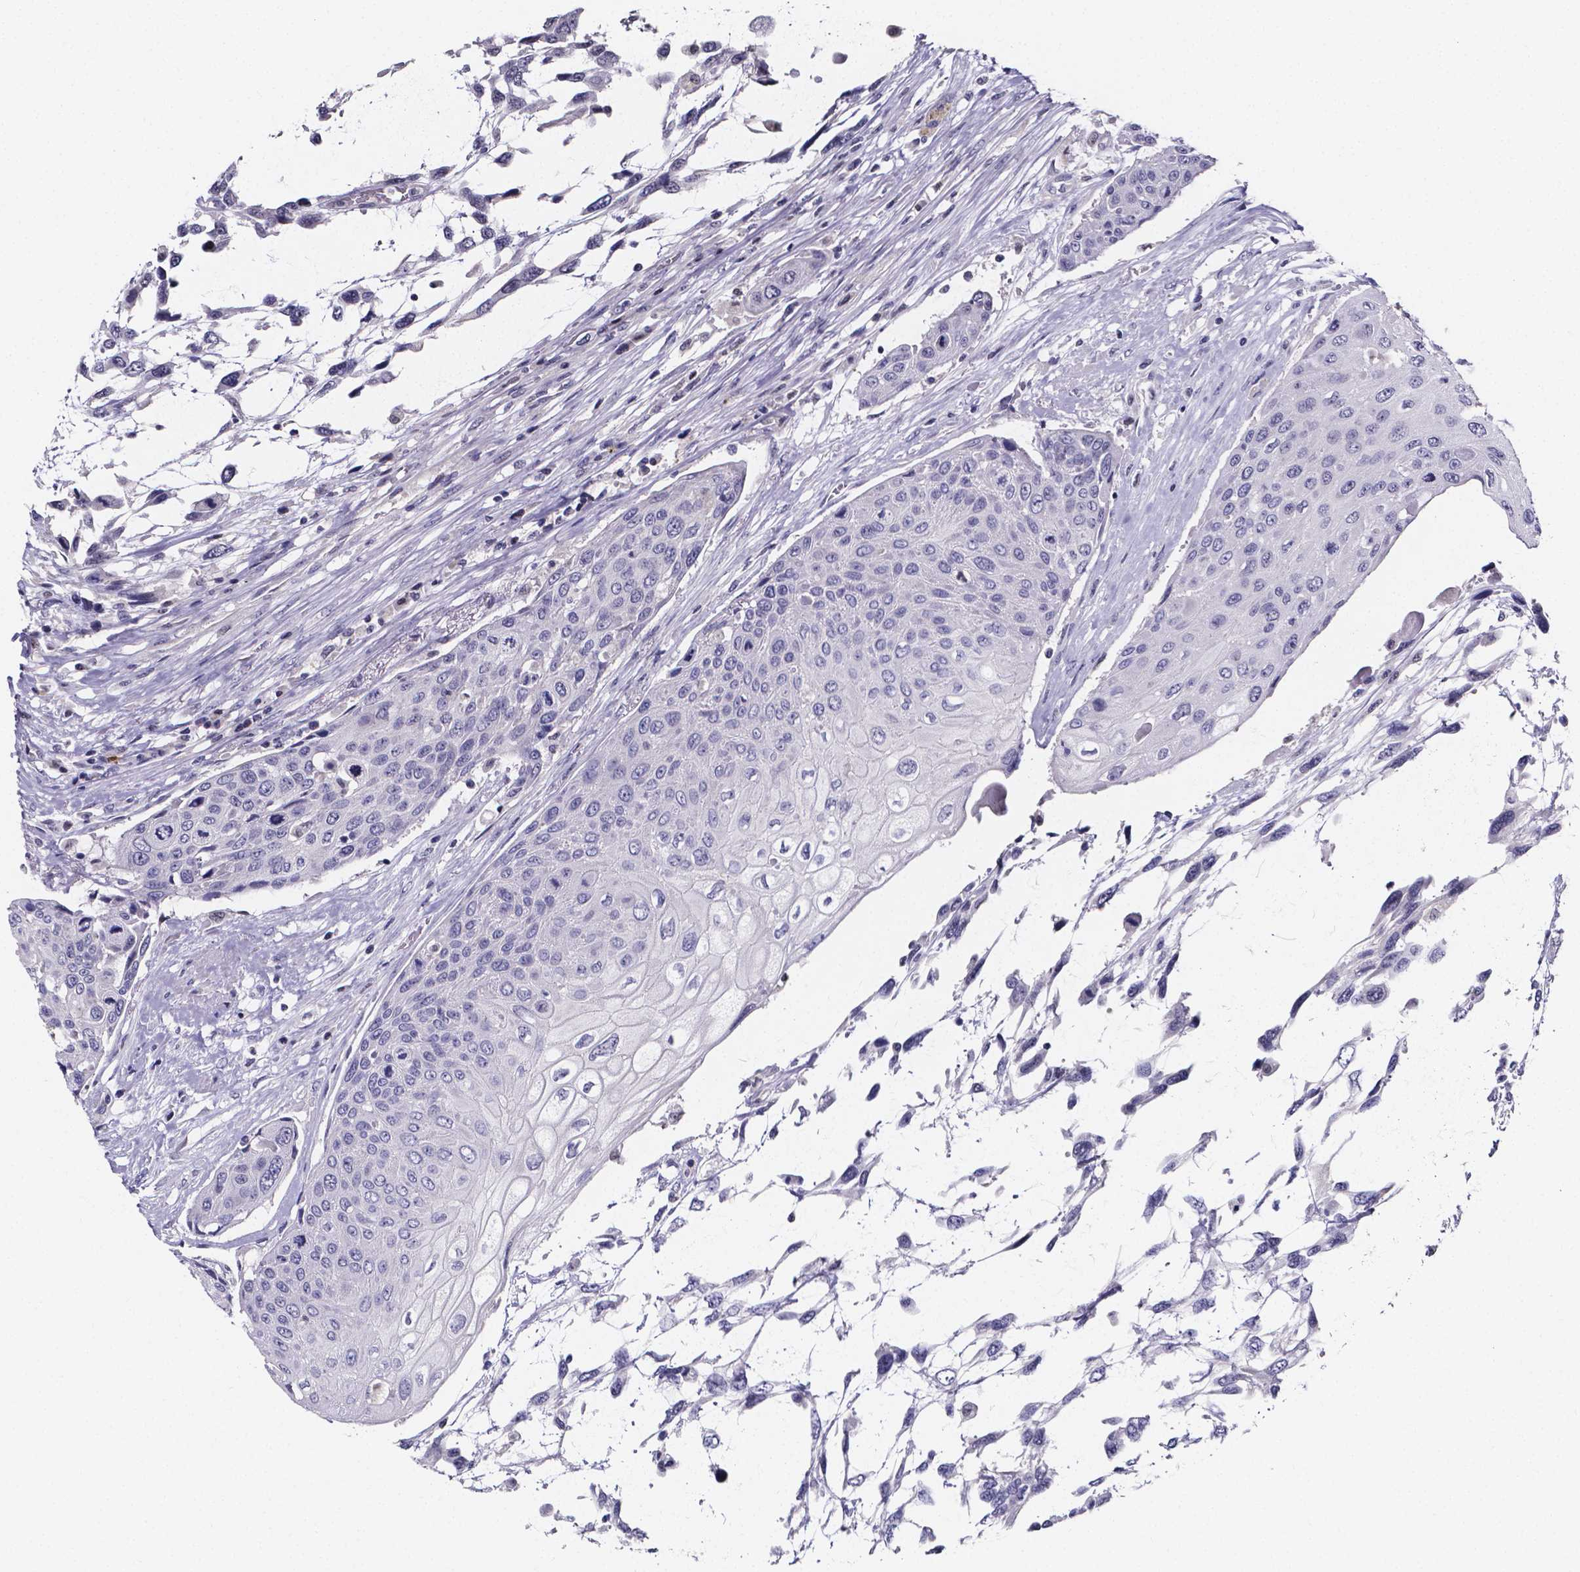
{"staining": {"intensity": "negative", "quantity": "none", "location": "none"}, "tissue": "urothelial cancer", "cell_type": "Tumor cells", "image_type": "cancer", "snomed": [{"axis": "morphology", "description": "Urothelial carcinoma, High grade"}, {"axis": "topography", "description": "Urinary bladder"}], "caption": "A photomicrograph of high-grade urothelial carcinoma stained for a protein exhibits no brown staining in tumor cells. (Immunohistochemistry, brightfield microscopy, high magnification).", "gene": "IZUMO1", "patient": {"sex": "female", "age": 70}}